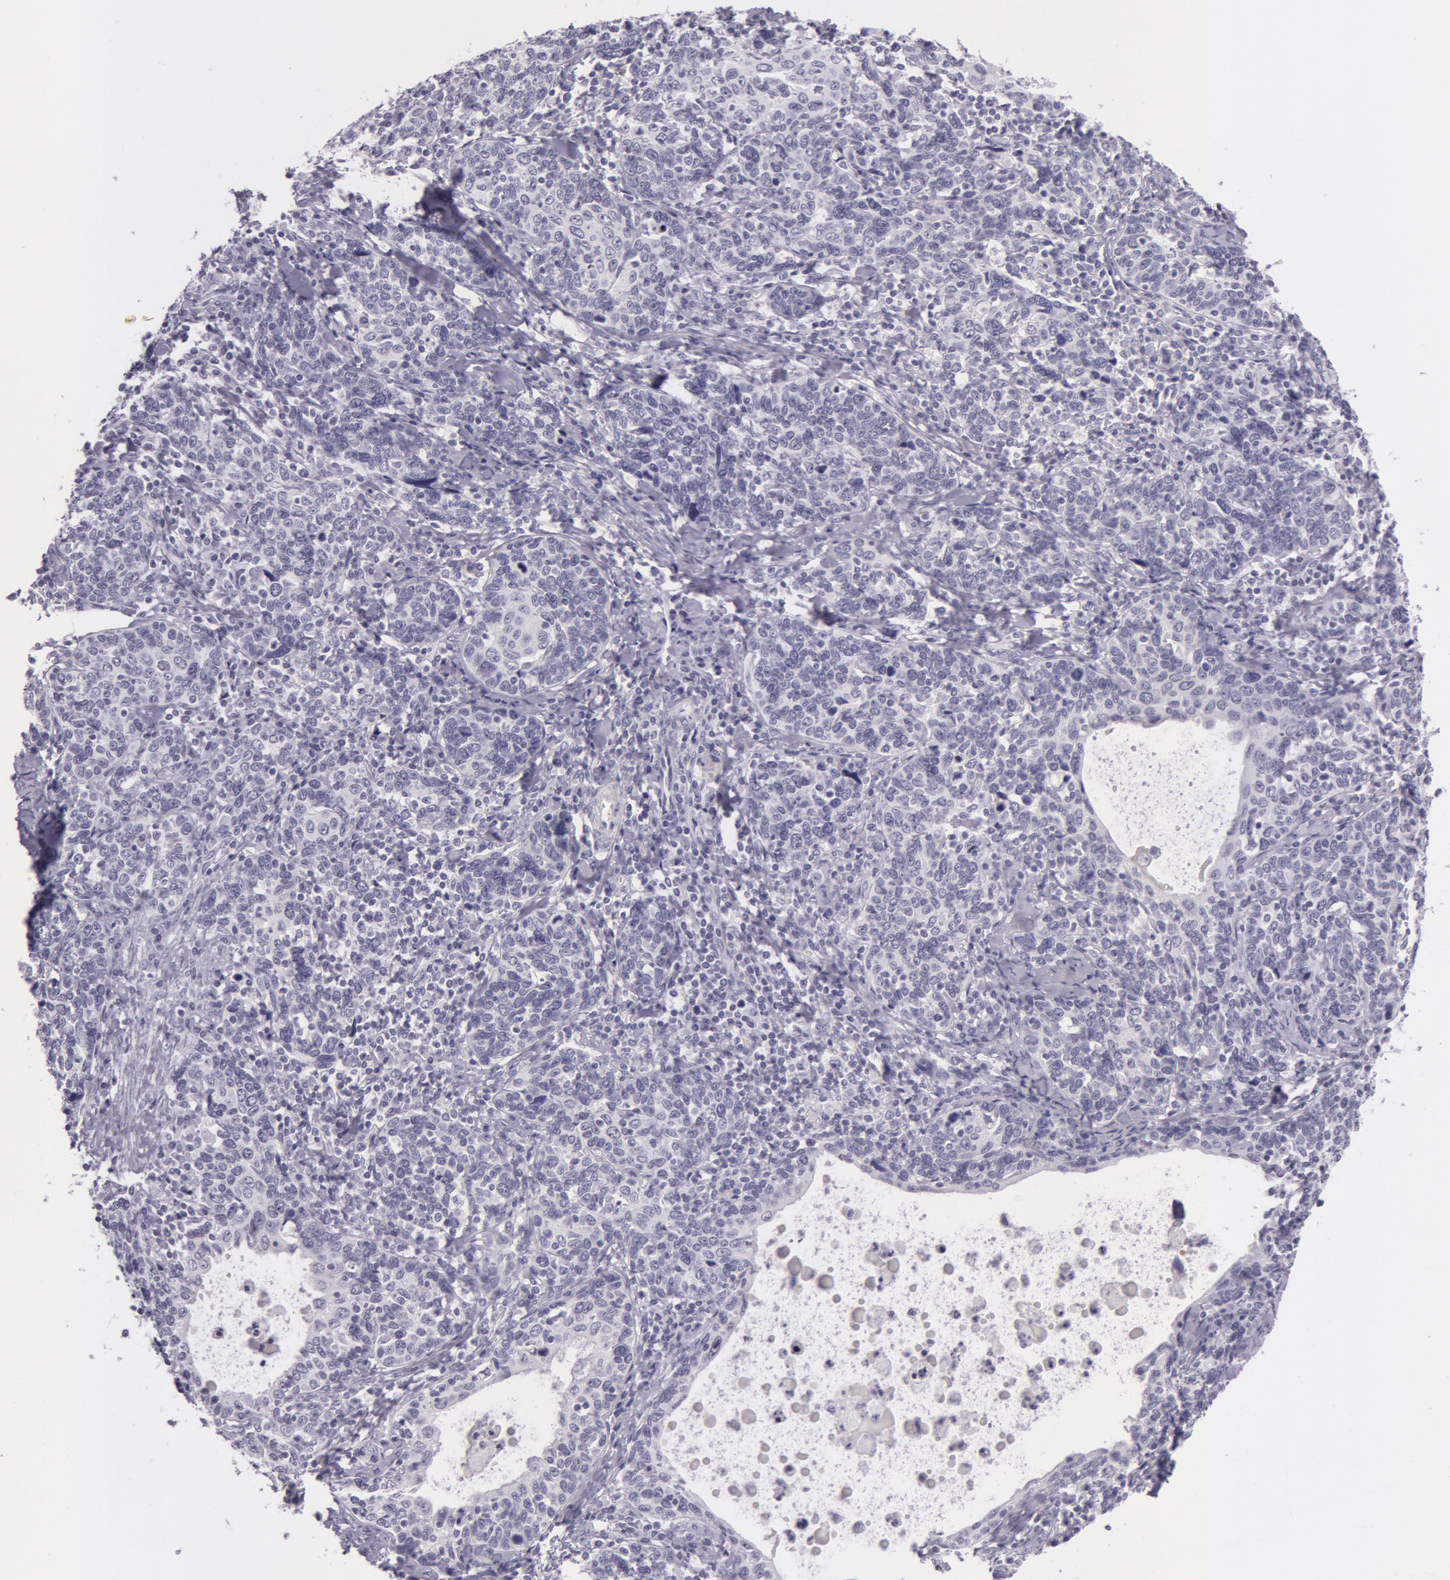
{"staining": {"intensity": "negative", "quantity": "none", "location": "none"}, "tissue": "cervical cancer", "cell_type": "Tumor cells", "image_type": "cancer", "snomed": [{"axis": "morphology", "description": "Squamous cell carcinoma, NOS"}, {"axis": "topography", "description": "Cervix"}], "caption": "IHC of cervical cancer demonstrates no staining in tumor cells.", "gene": "CKB", "patient": {"sex": "female", "age": 41}}